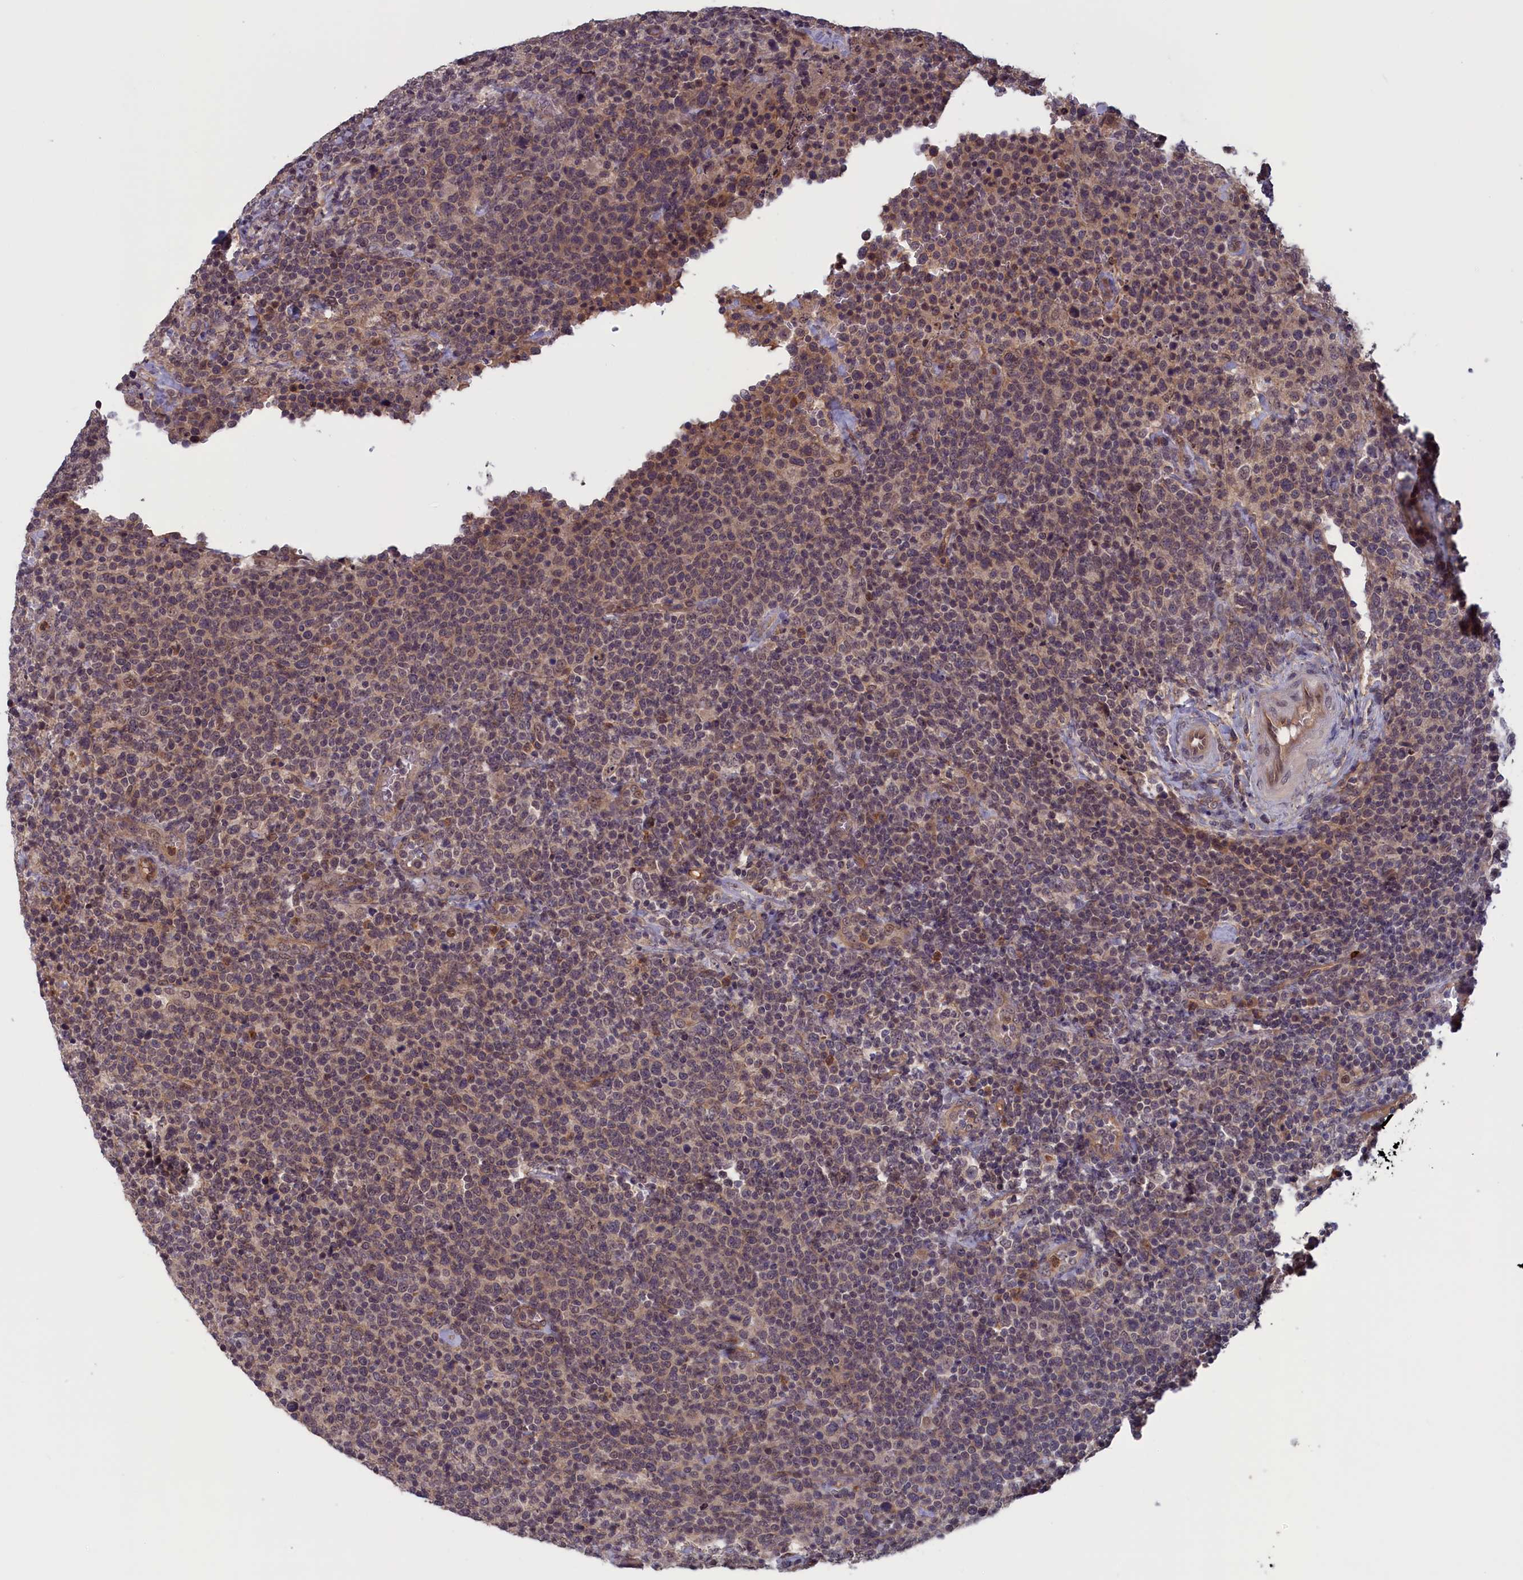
{"staining": {"intensity": "weak", "quantity": "<25%", "location": "cytoplasmic/membranous"}, "tissue": "lymphoma", "cell_type": "Tumor cells", "image_type": "cancer", "snomed": [{"axis": "morphology", "description": "Malignant lymphoma, non-Hodgkin's type, High grade"}, {"axis": "topography", "description": "Lymph node"}], "caption": "Immunohistochemistry (IHC) of human high-grade malignant lymphoma, non-Hodgkin's type exhibits no expression in tumor cells. (Stains: DAB (3,3'-diaminobenzidine) immunohistochemistry (IHC) with hematoxylin counter stain, Microscopy: brightfield microscopy at high magnification).", "gene": "PLP2", "patient": {"sex": "male", "age": 61}}